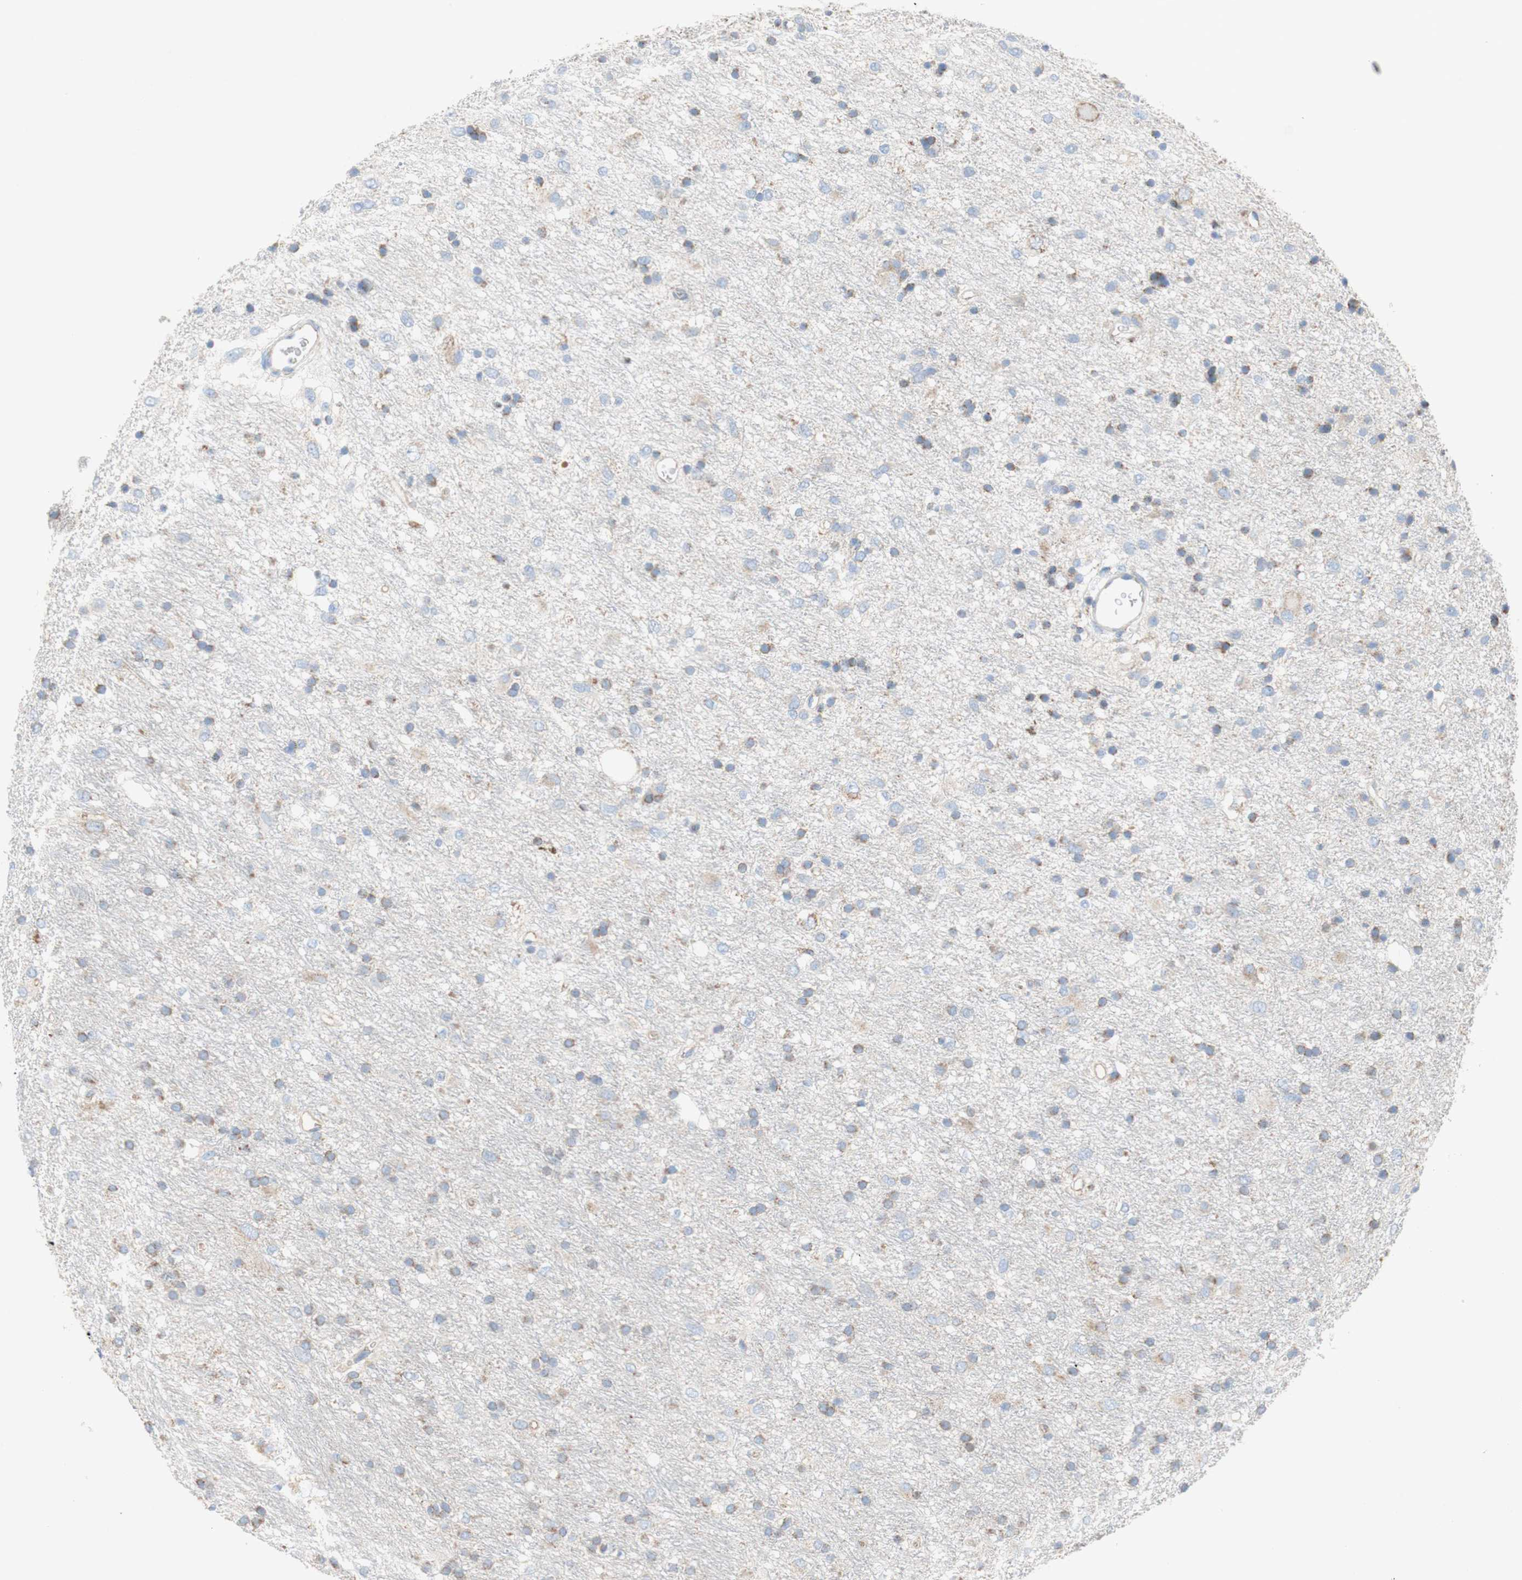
{"staining": {"intensity": "moderate", "quantity": "25%-75%", "location": "cytoplasmic/membranous"}, "tissue": "glioma", "cell_type": "Tumor cells", "image_type": "cancer", "snomed": [{"axis": "morphology", "description": "Glioma, malignant, Low grade"}, {"axis": "topography", "description": "Brain"}], "caption": "Low-grade glioma (malignant) stained with DAB immunohistochemistry (IHC) demonstrates medium levels of moderate cytoplasmic/membranous positivity in about 25%-75% of tumor cells. (Stains: DAB (3,3'-diaminobenzidine) in brown, nuclei in blue, Microscopy: brightfield microscopy at high magnification).", "gene": "SDHB", "patient": {"sex": "male", "age": 77}}